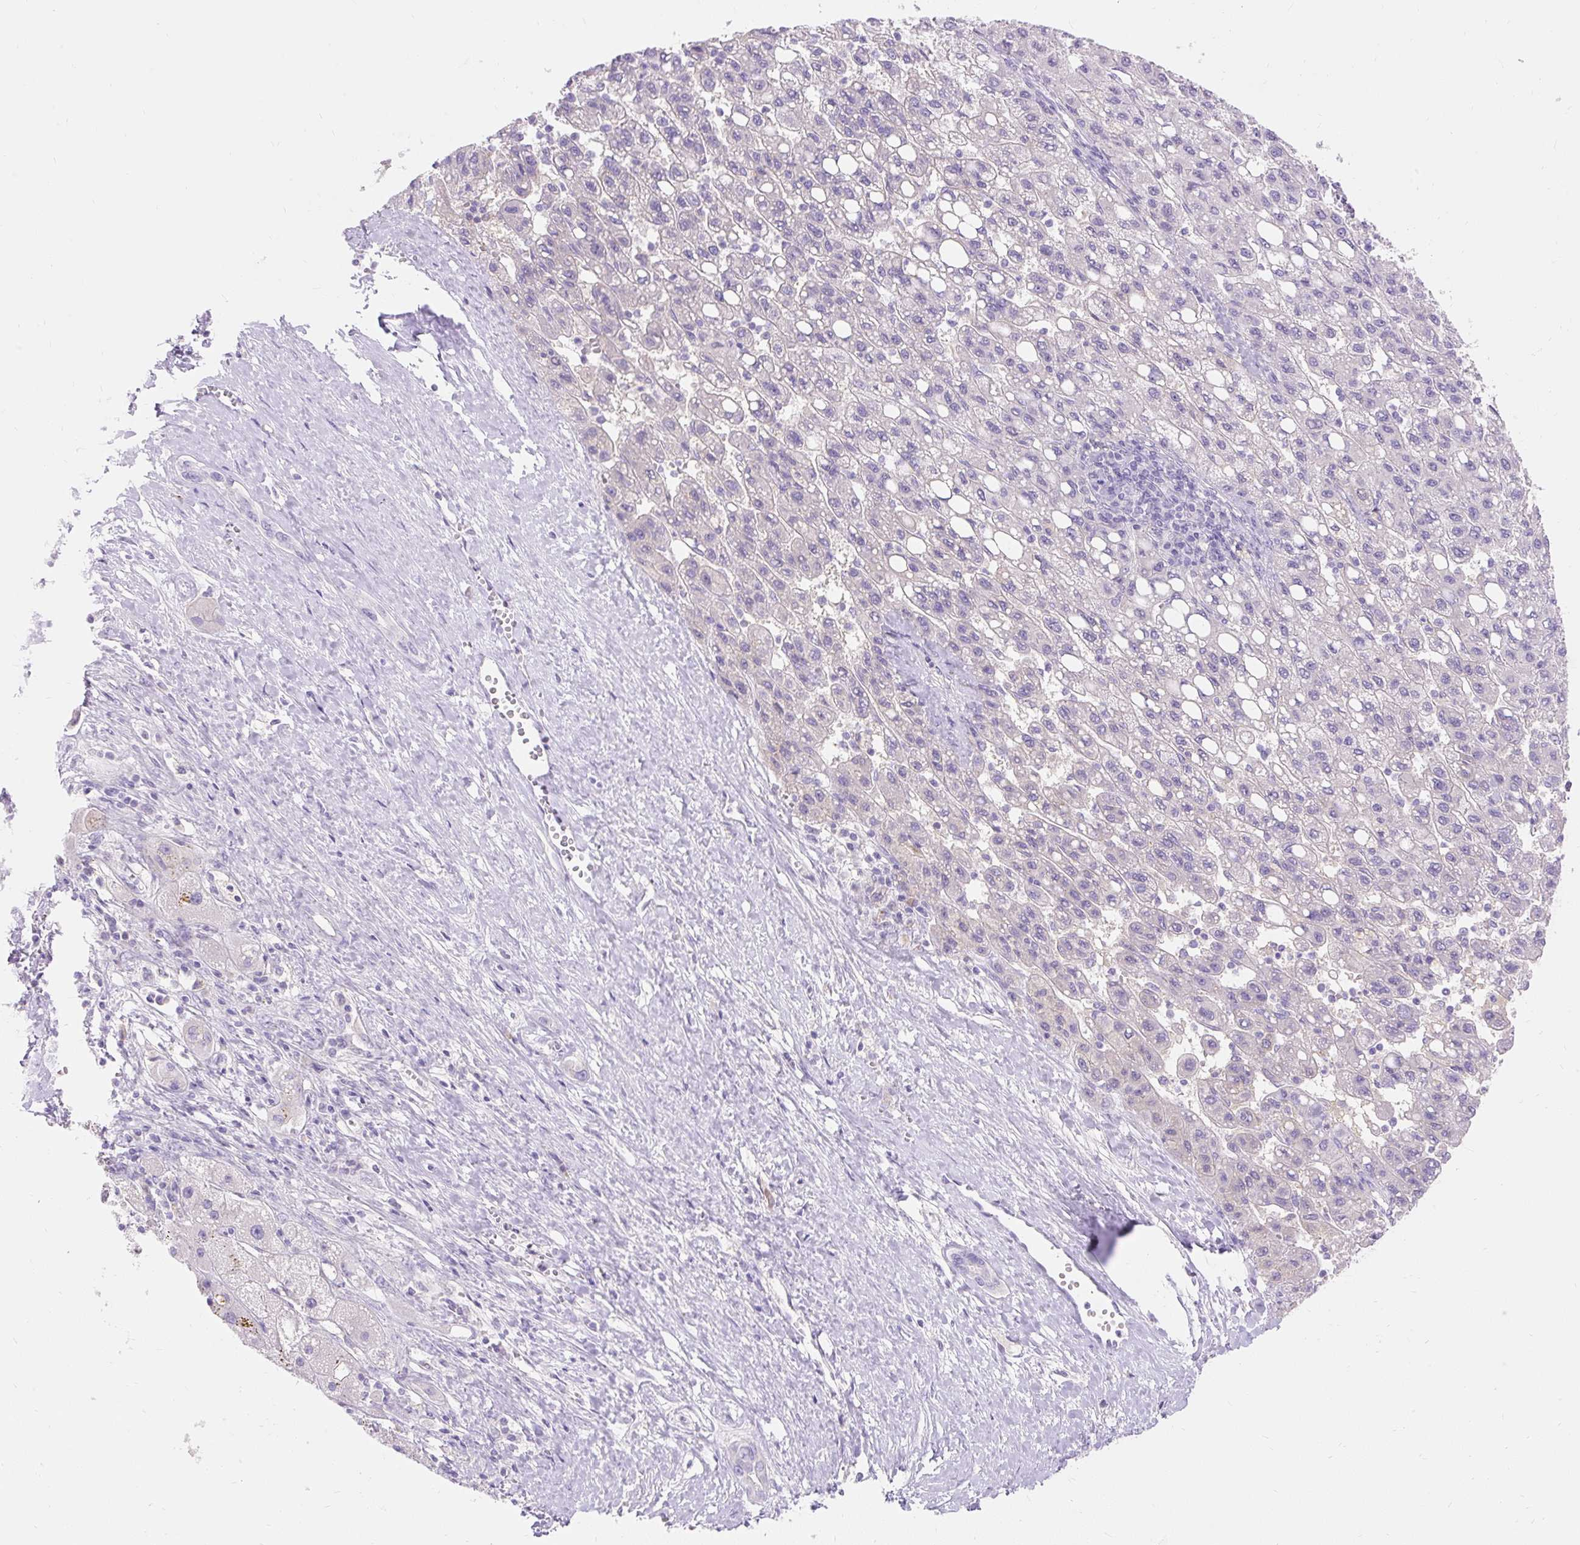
{"staining": {"intensity": "negative", "quantity": "none", "location": "none"}, "tissue": "liver cancer", "cell_type": "Tumor cells", "image_type": "cancer", "snomed": [{"axis": "morphology", "description": "Carcinoma, Hepatocellular, NOS"}, {"axis": "topography", "description": "Liver"}], "caption": "The immunohistochemistry (IHC) photomicrograph has no significant expression in tumor cells of liver cancer (hepatocellular carcinoma) tissue. The staining was performed using DAB to visualize the protein expression in brown, while the nuclei were stained in blue with hematoxylin (Magnification: 20x).", "gene": "TMEM150C", "patient": {"sex": "female", "age": 82}}